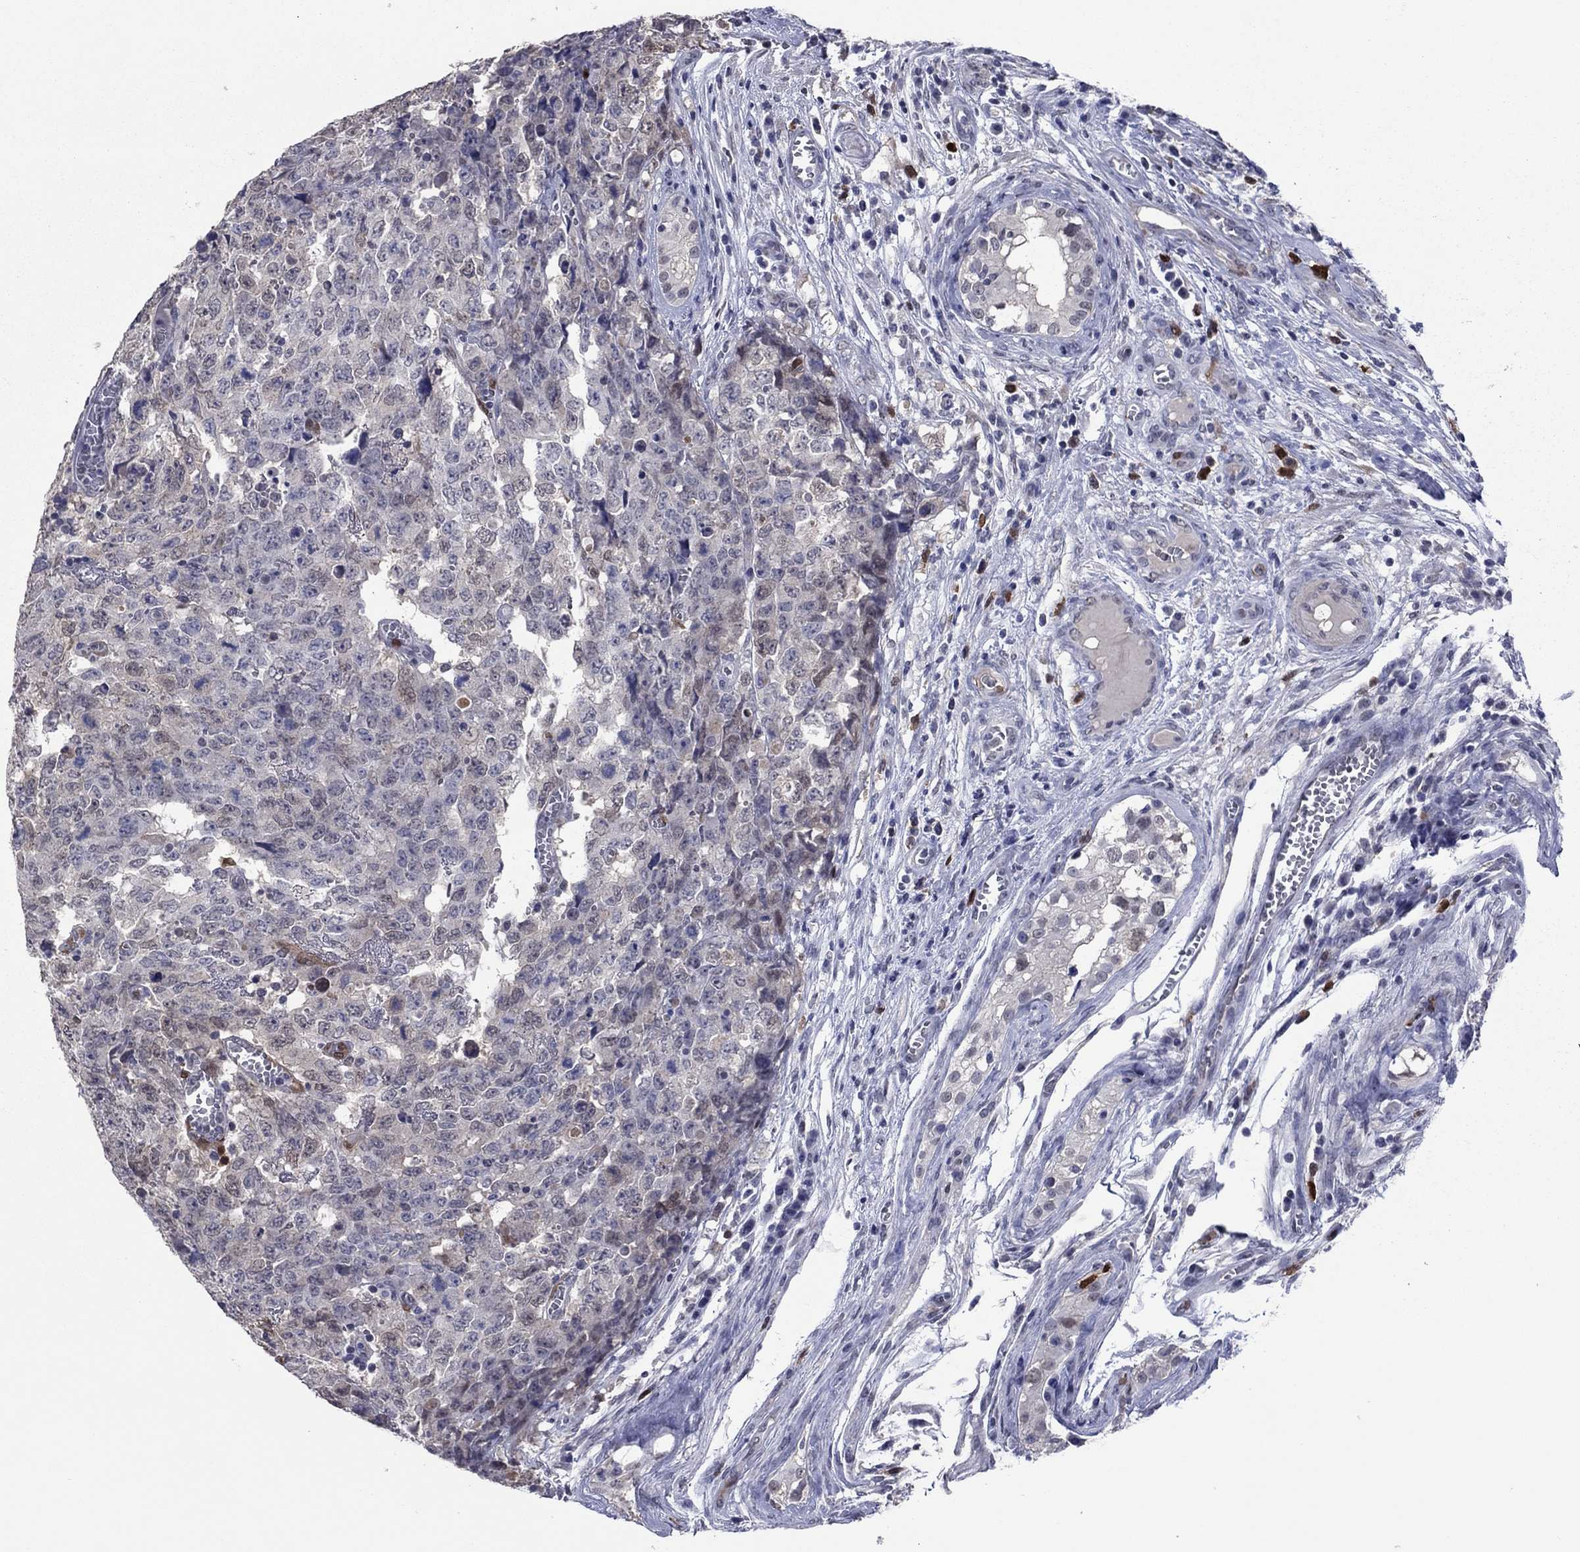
{"staining": {"intensity": "negative", "quantity": "none", "location": "none"}, "tissue": "testis cancer", "cell_type": "Tumor cells", "image_type": "cancer", "snomed": [{"axis": "morphology", "description": "Carcinoma, Embryonal, NOS"}, {"axis": "topography", "description": "Testis"}], "caption": "Immunohistochemistry image of testis embryonal carcinoma stained for a protein (brown), which reveals no staining in tumor cells. Brightfield microscopy of immunohistochemistry stained with DAB (3,3'-diaminobenzidine) (brown) and hematoxylin (blue), captured at high magnification.", "gene": "TYMS", "patient": {"sex": "male", "age": 23}}